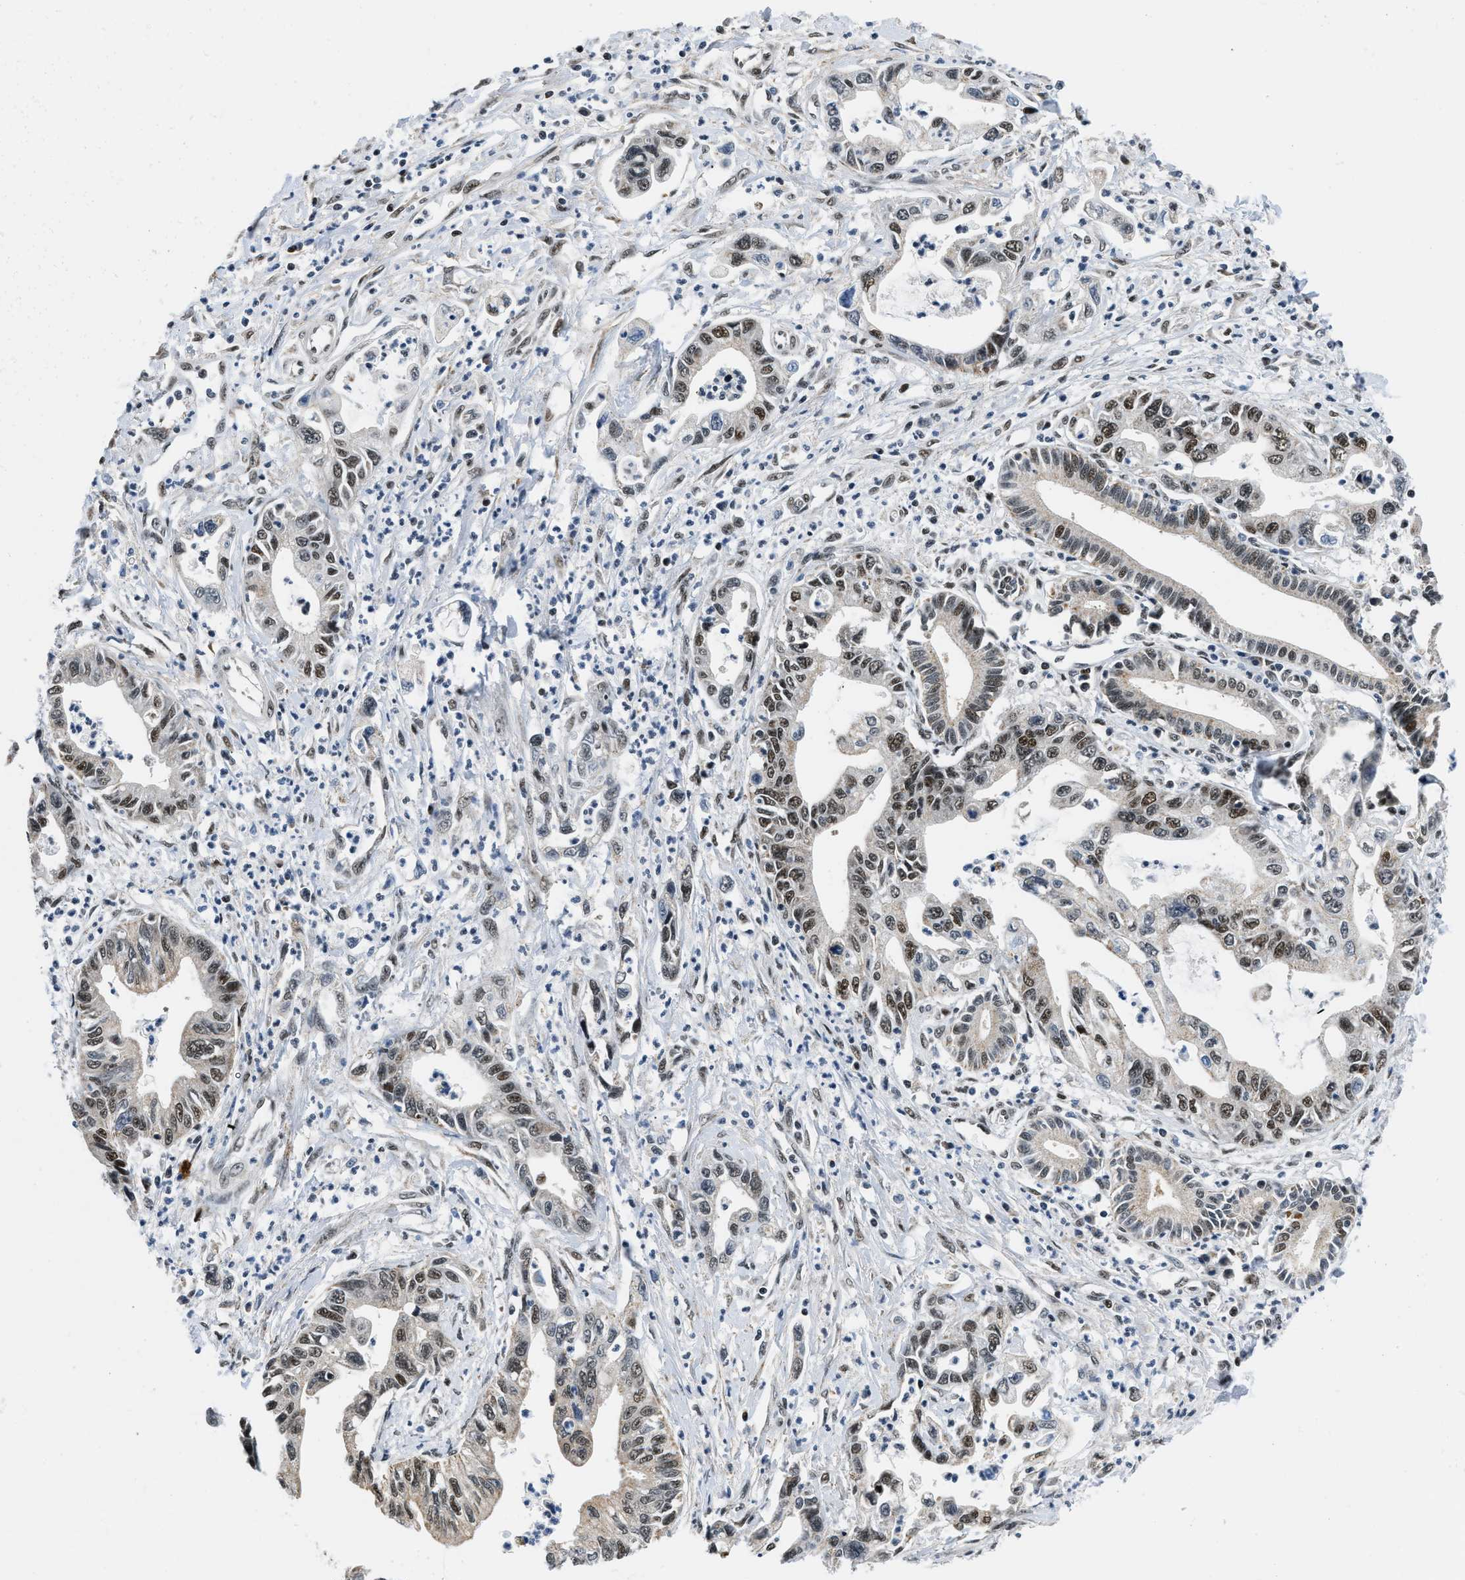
{"staining": {"intensity": "moderate", "quantity": "25%-75%", "location": "nuclear"}, "tissue": "pancreatic cancer", "cell_type": "Tumor cells", "image_type": "cancer", "snomed": [{"axis": "morphology", "description": "Adenocarcinoma, NOS"}, {"axis": "topography", "description": "Pancreas"}], "caption": "An IHC image of tumor tissue is shown. Protein staining in brown shows moderate nuclear positivity in pancreatic cancer (adenocarcinoma) within tumor cells.", "gene": "KDM3B", "patient": {"sex": "male", "age": 56}}